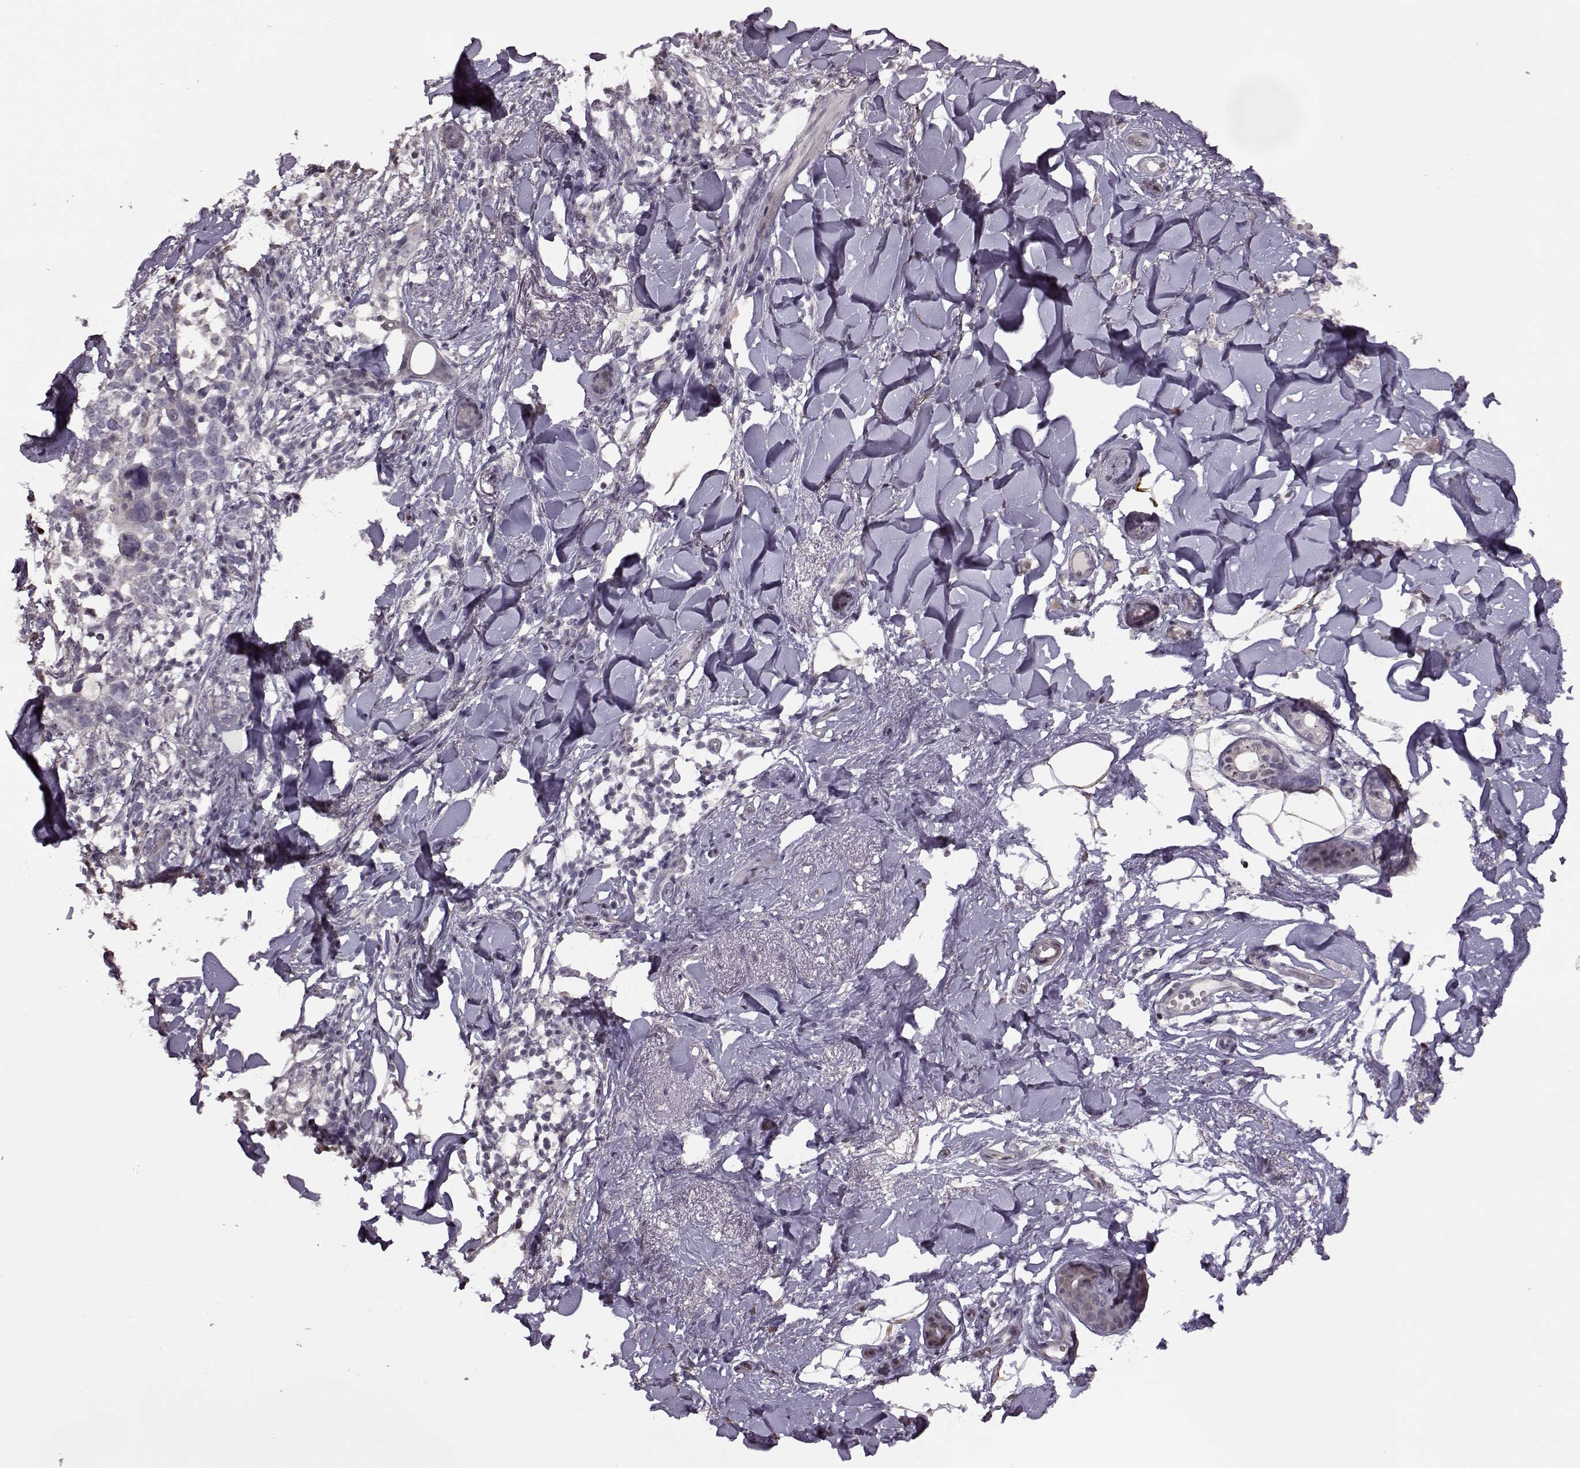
{"staining": {"intensity": "negative", "quantity": "none", "location": "none"}, "tissue": "skin cancer", "cell_type": "Tumor cells", "image_type": "cancer", "snomed": [{"axis": "morphology", "description": "Normal tissue, NOS"}, {"axis": "morphology", "description": "Basal cell carcinoma"}, {"axis": "topography", "description": "Skin"}], "caption": "DAB immunohistochemical staining of skin basal cell carcinoma shows no significant staining in tumor cells.", "gene": "FSHB", "patient": {"sex": "male", "age": 84}}